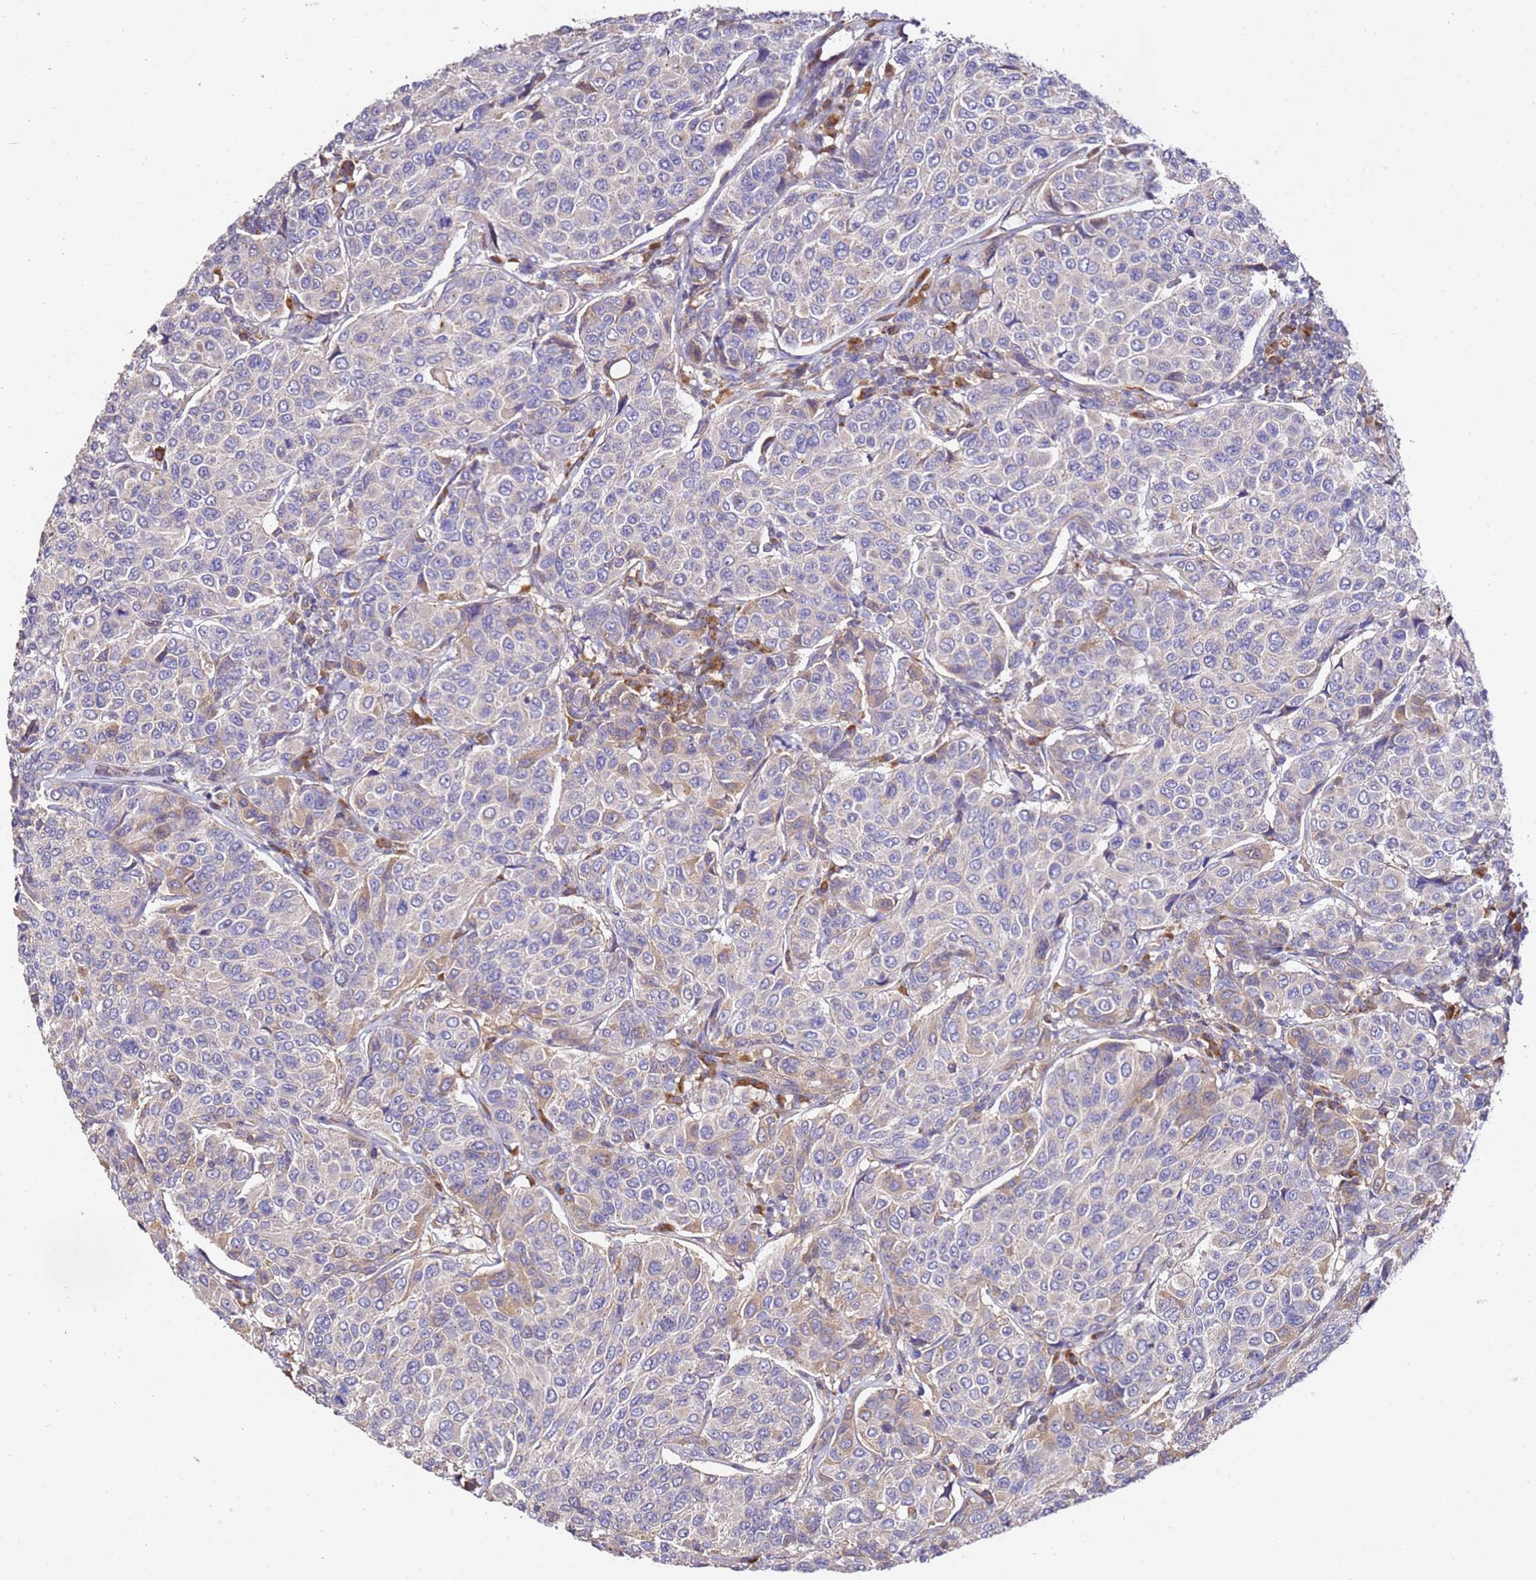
{"staining": {"intensity": "weak", "quantity": "<25%", "location": "cytoplasmic/membranous"}, "tissue": "breast cancer", "cell_type": "Tumor cells", "image_type": "cancer", "snomed": [{"axis": "morphology", "description": "Duct carcinoma"}, {"axis": "topography", "description": "Breast"}], "caption": "Tumor cells are negative for brown protein staining in breast cancer.", "gene": "OR2B11", "patient": {"sex": "female", "age": 55}}